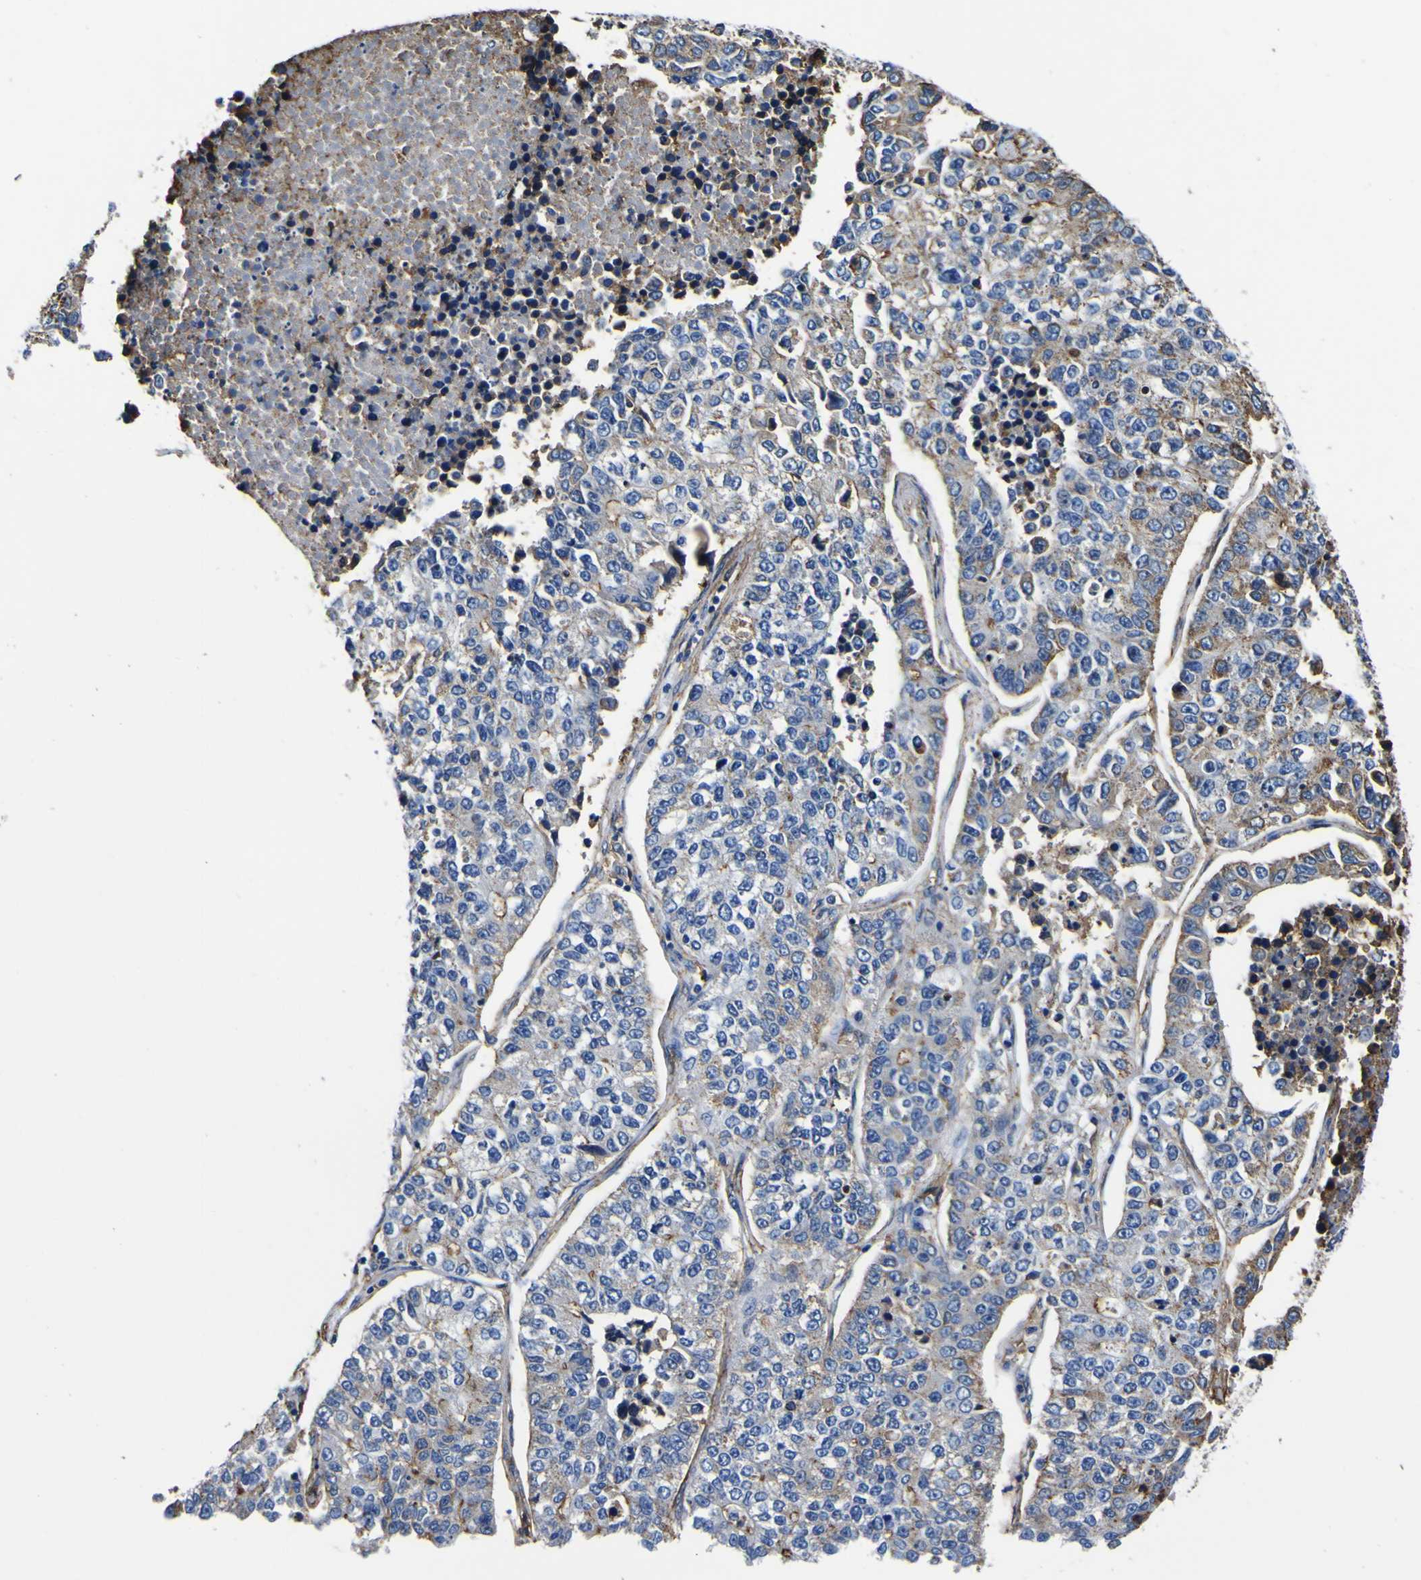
{"staining": {"intensity": "moderate", "quantity": "25%-75%", "location": "cytoplasmic/membranous"}, "tissue": "lung cancer", "cell_type": "Tumor cells", "image_type": "cancer", "snomed": [{"axis": "morphology", "description": "Adenocarcinoma, NOS"}, {"axis": "topography", "description": "Lung"}], "caption": "Lung cancer stained with immunohistochemistry exhibits moderate cytoplasmic/membranous expression in approximately 25%-75% of tumor cells.", "gene": "PXDN", "patient": {"sex": "male", "age": 49}}